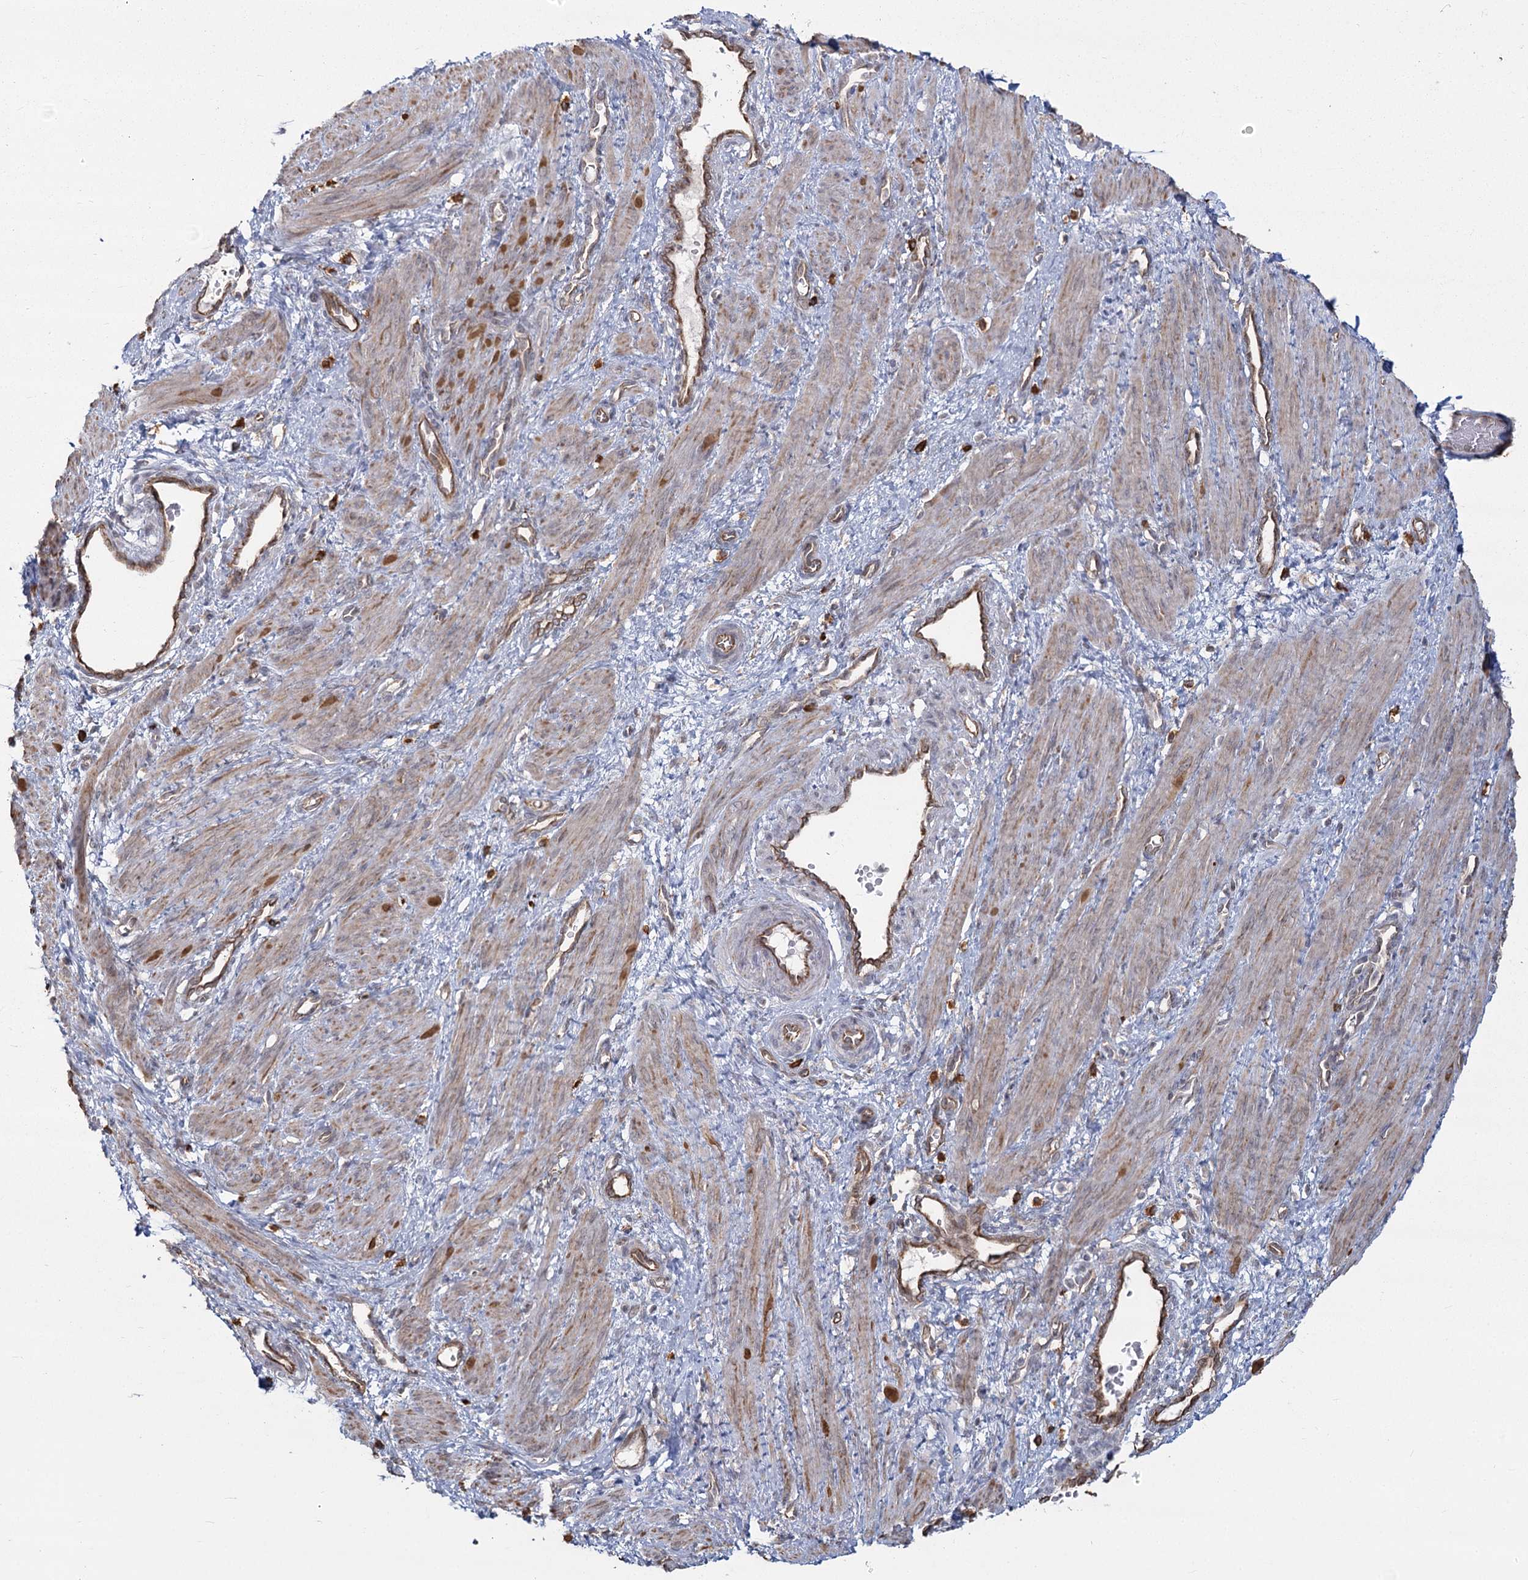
{"staining": {"intensity": "moderate", "quantity": ">75%", "location": "cytoplasmic/membranous"}, "tissue": "smooth muscle", "cell_type": "Smooth muscle cells", "image_type": "normal", "snomed": [{"axis": "morphology", "description": "Normal tissue, NOS"}, {"axis": "topography", "description": "Endometrium"}], "caption": "High-magnification brightfield microscopy of benign smooth muscle stained with DAB (brown) and counterstained with hematoxylin (blue). smooth muscle cells exhibit moderate cytoplasmic/membranous expression is identified in approximately>75% of cells.", "gene": "AP2M1", "patient": {"sex": "female", "age": 33}}